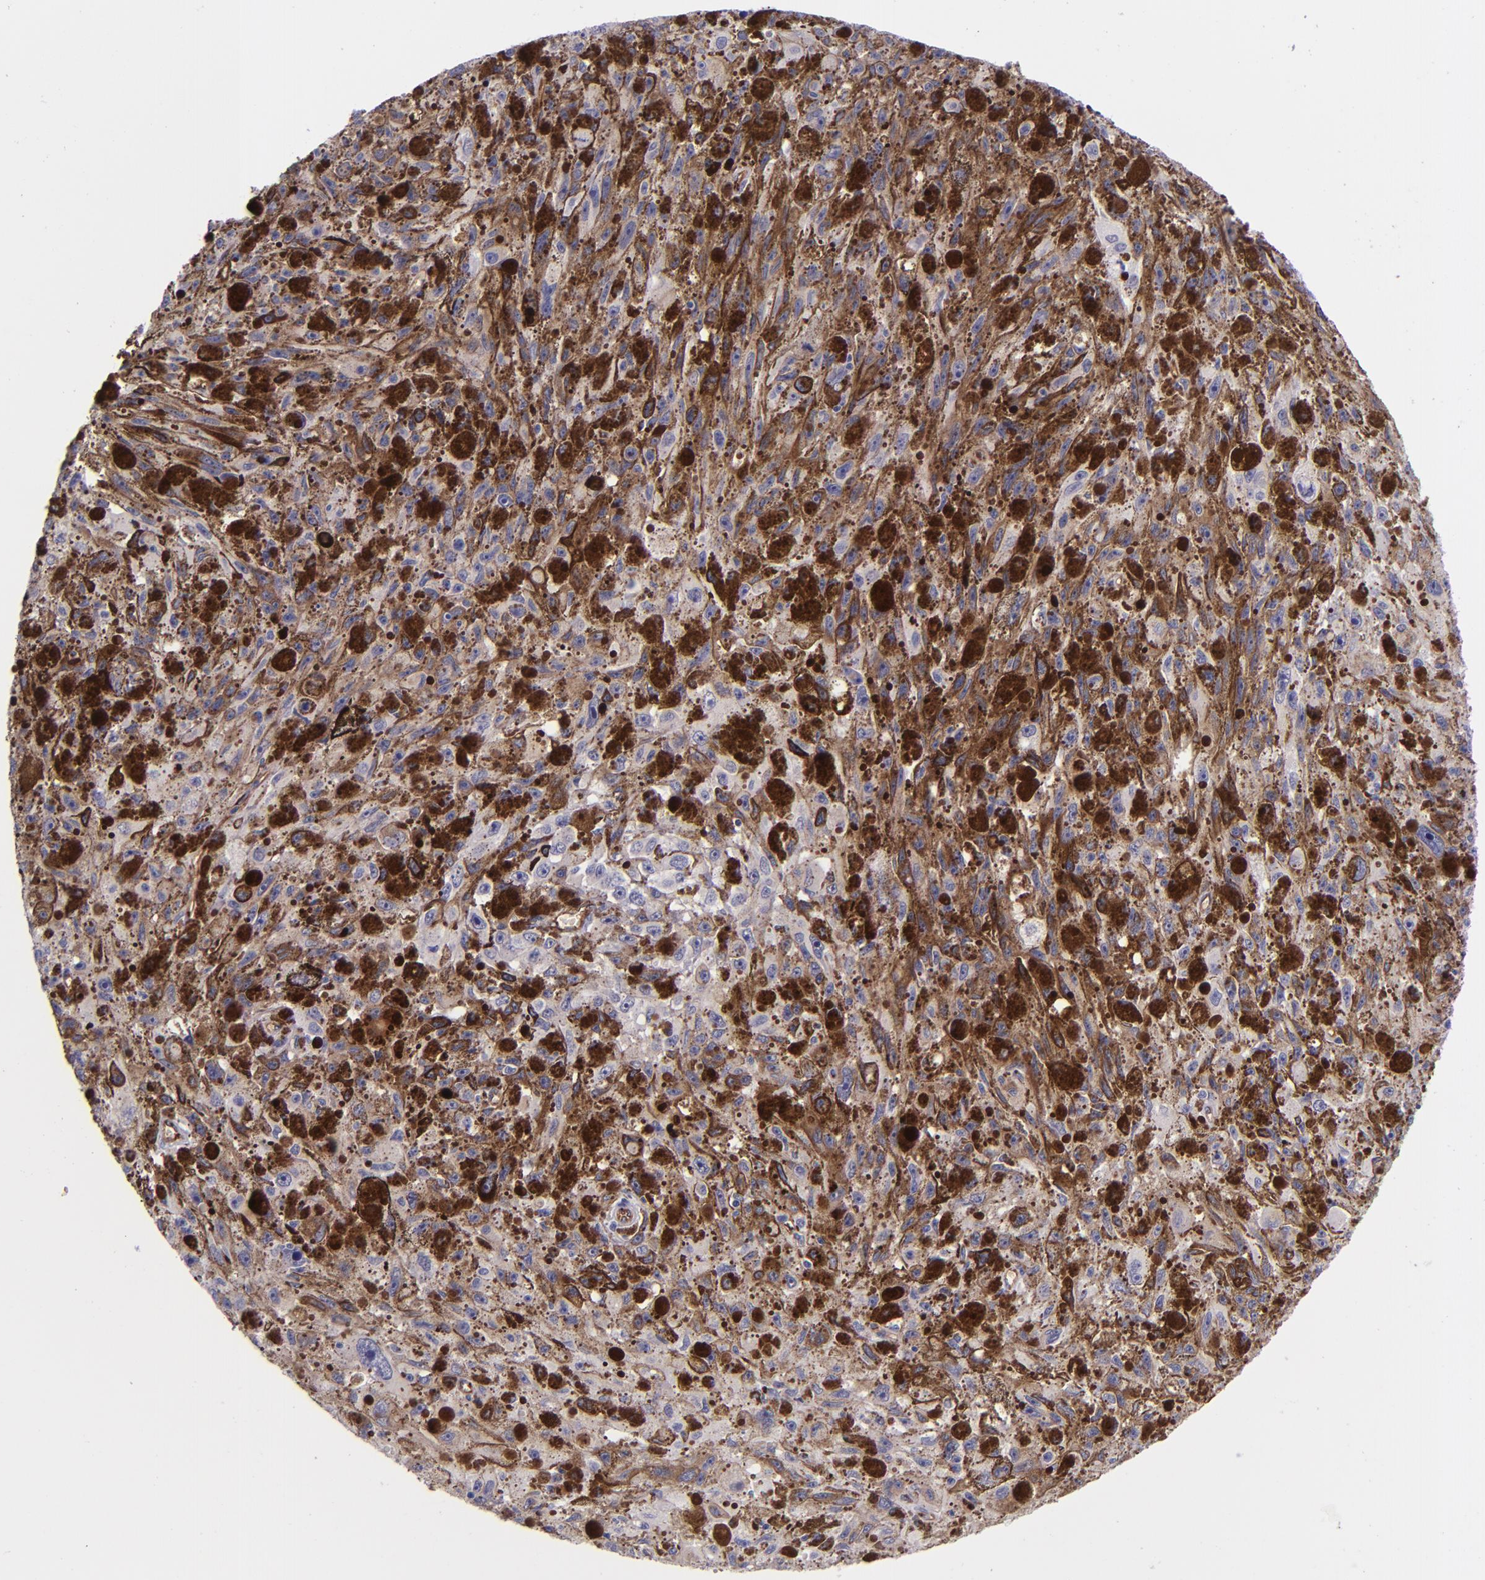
{"staining": {"intensity": "negative", "quantity": "none", "location": "none"}, "tissue": "melanoma", "cell_type": "Tumor cells", "image_type": "cancer", "snomed": [{"axis": "morphology", "description": "Malignant melanoma, NOS"}, {"axis": "topography", "description": "Skin"}], "caption": "DAB immunohistochemical staining of human malignant melanoma demonstrates no significant expression in tumor cells.", "gene": "NOS3", "patient": {"sex": "female", "age": 104}}